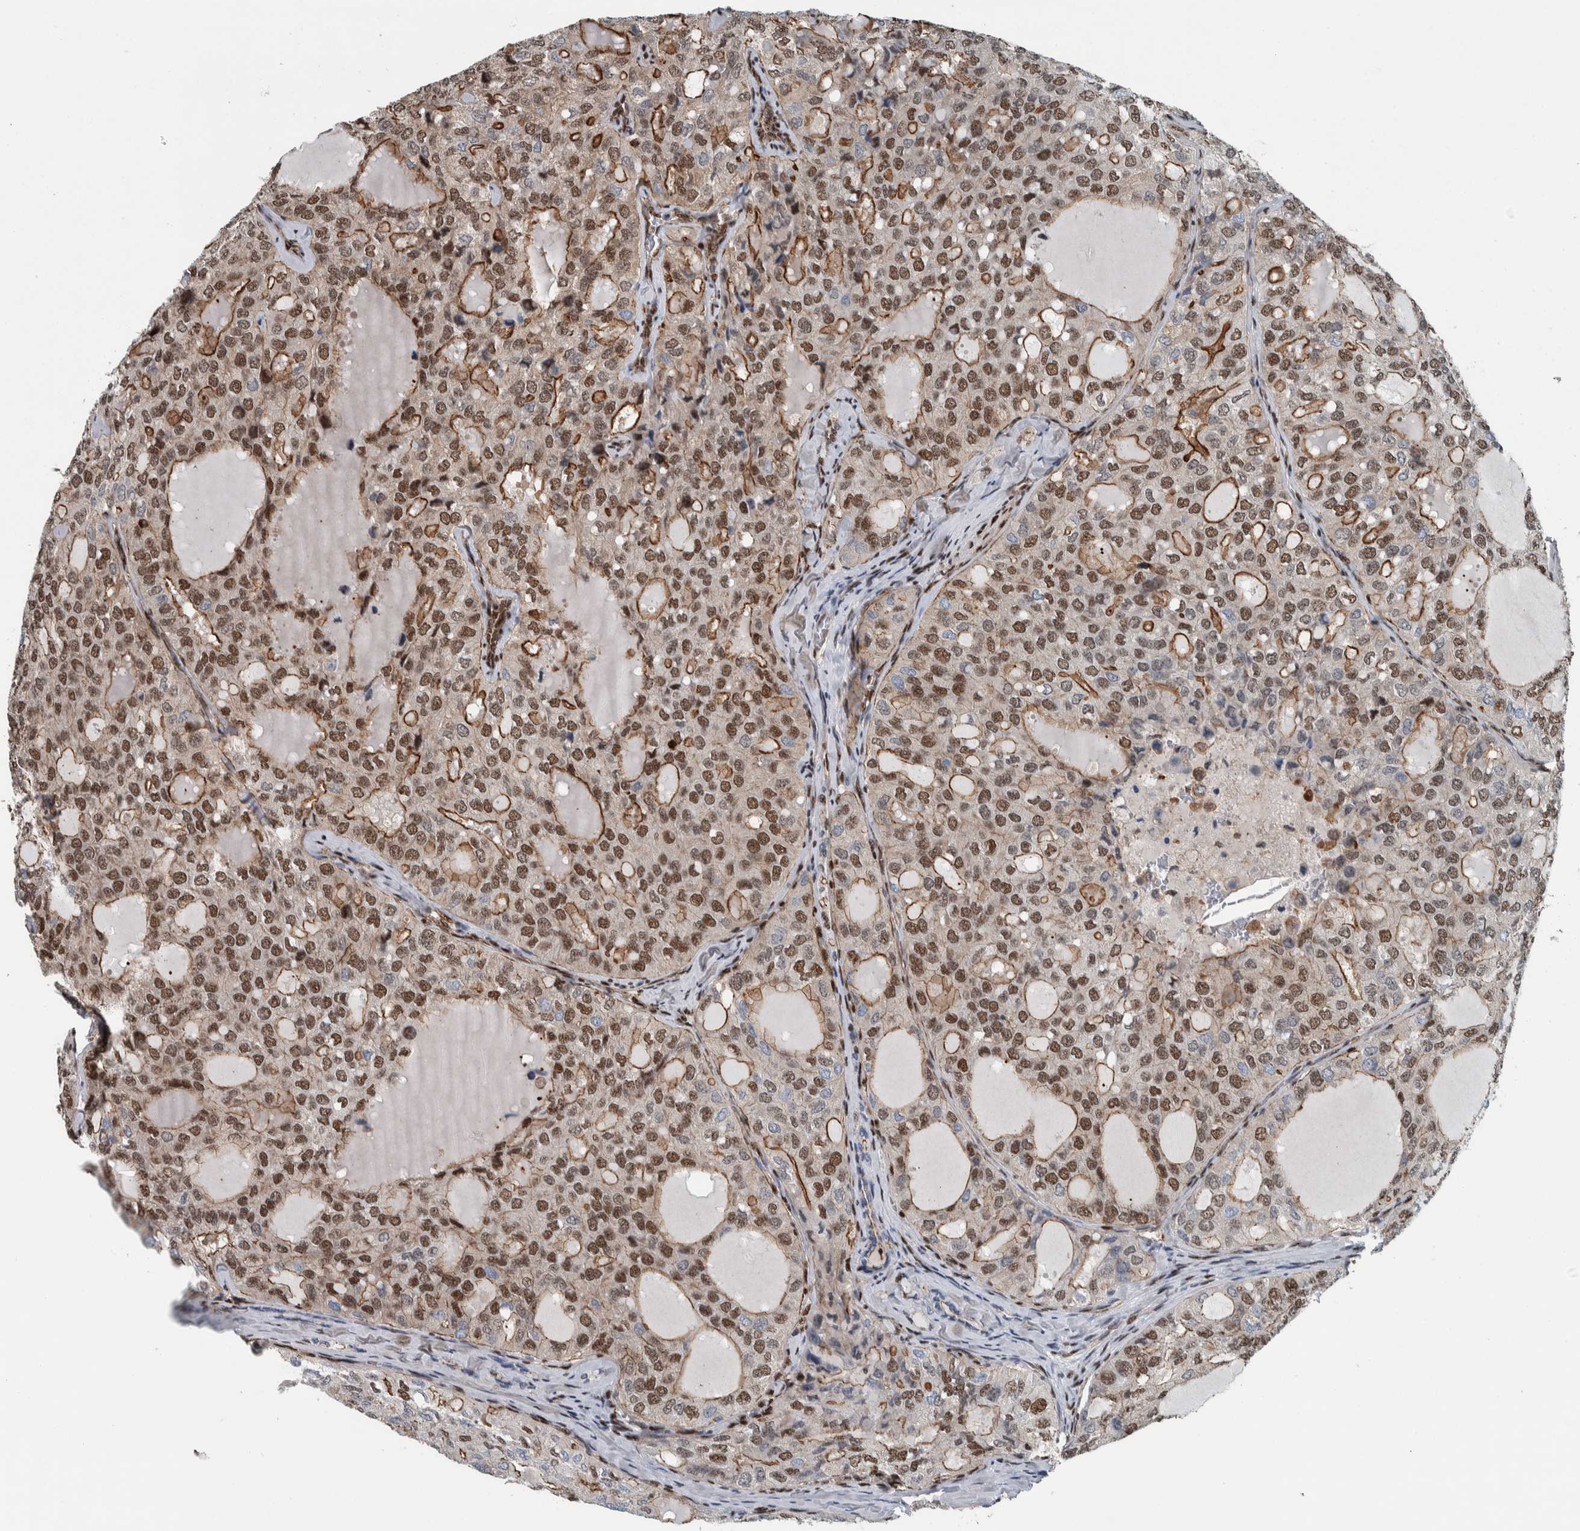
{"staining": {"intensity": "moderate", "quantity": "25%-75%", "location": "cytoplasmic/membranous,nuclear"}, "tissue": "thyroid cancer", "cell_type": "Tumor cells", "image_type": "cancer", "snomed": [{"axis": "morphology", "description": "Follicular adenoma carcinoma, NOS"}, {"axis": "topography", "description": "Thyroid gland"}], "caption": "Approximately 25%-75% of tumor cells in human follicular adenoma carcinoma (thyroid) exhibit moderate cytoplasmic/membranous and nuclear protein staining as visualized by brown immunohistochemical staining.", "gene": "FAM135B", "patient": {"sex": "male", "age": 75}}